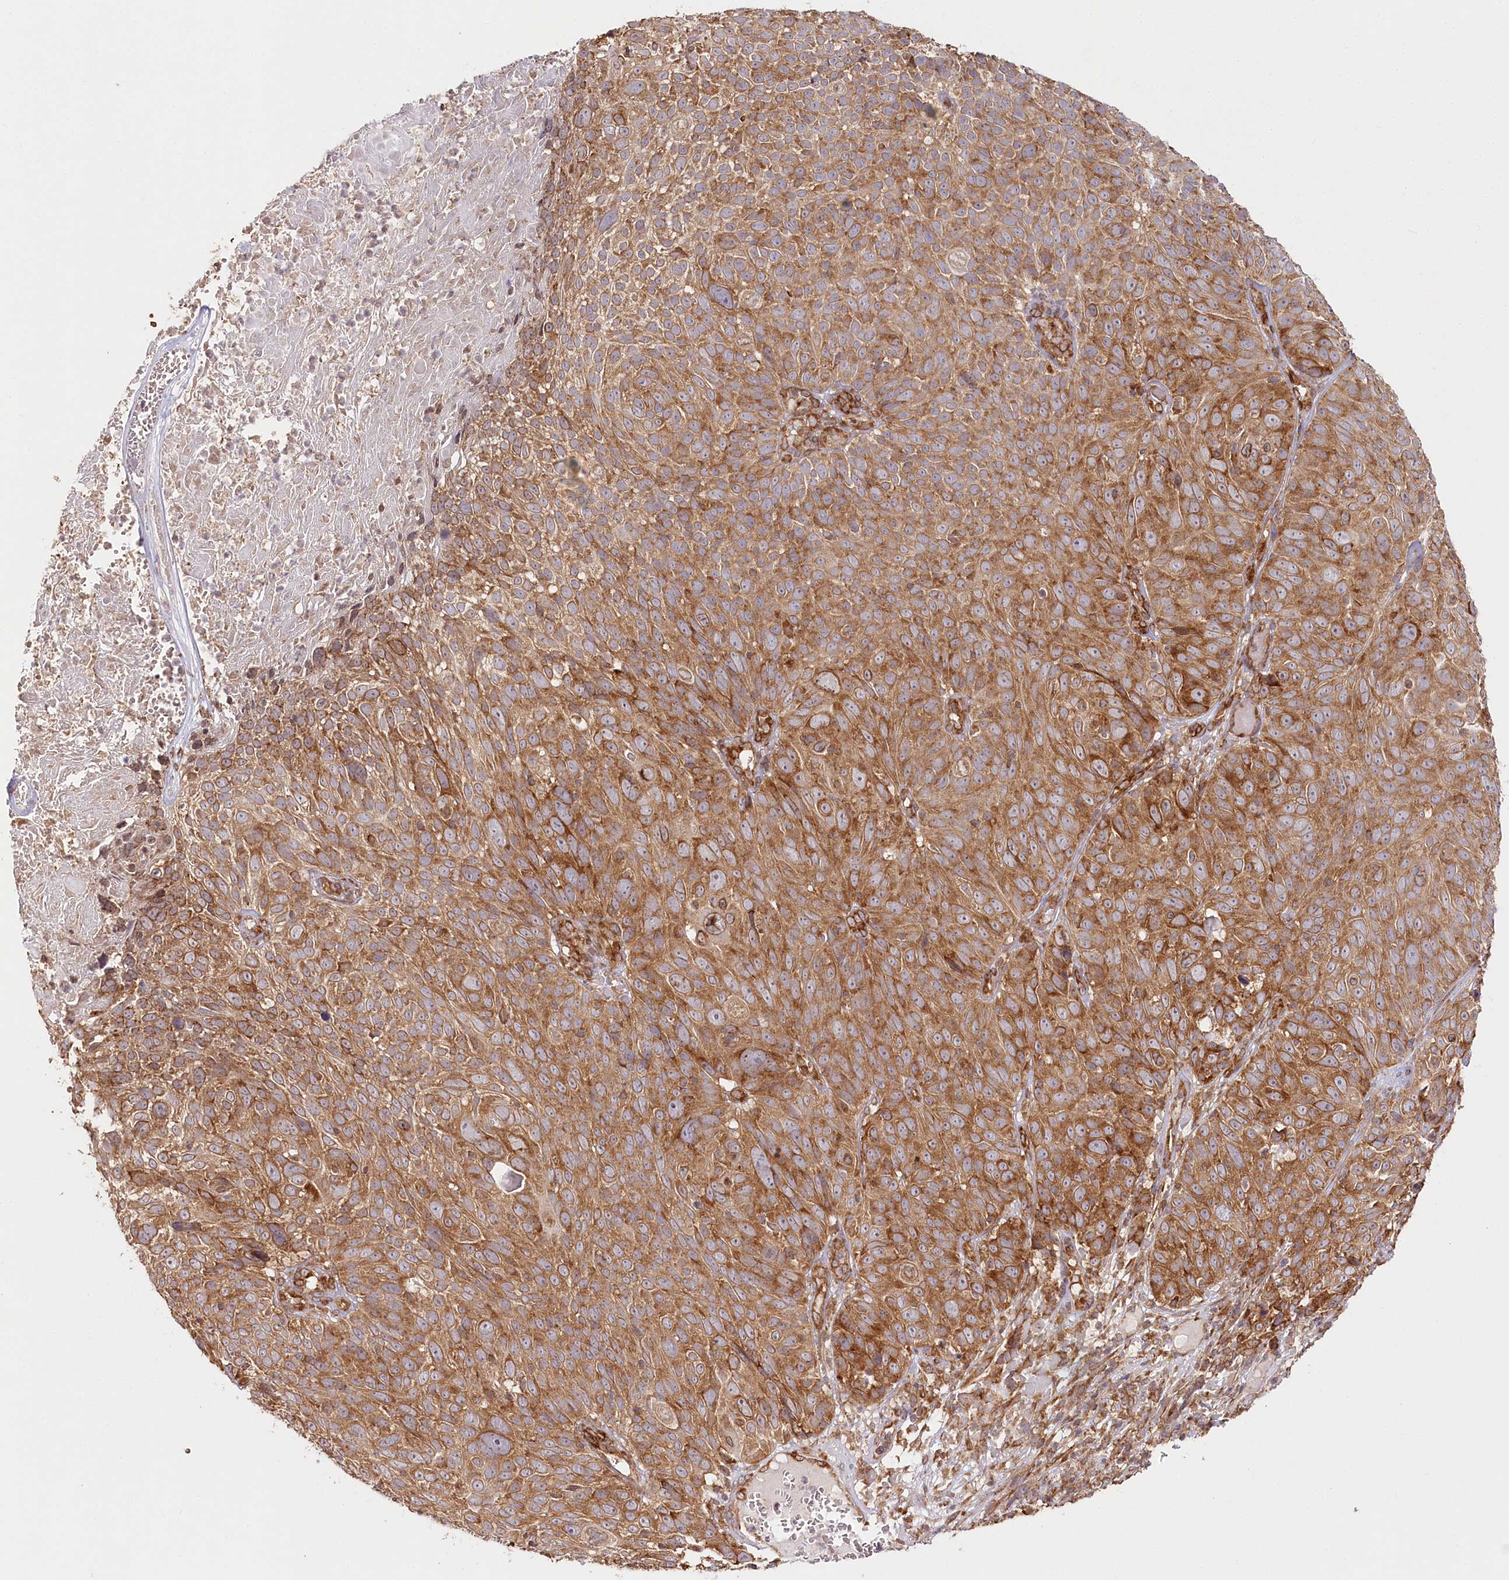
{"staining": {"intensity": "moderate", "quantity": ">75%", "location": "cytoplasmic/membranous"}, "tissue": "cervical cancer", "cell_type": "Tumor cells", "image_type": "cancer", "snomed": [{"axis": "morphology", "description": "Squamous cell carcinoma, NOS"}, {"axis": "topography", "description": "Cervix"}], "caption": "A high-resolution histopathology image shows immunohistochemistry (IHC) staining of squamous cell carcinoma (cervical), which shows moderate cytoplasmic/membranous staining in approximately >75% of tumor cells.", "gene": "OTUD4", "patient": {"sex": "female", "age": 74}}